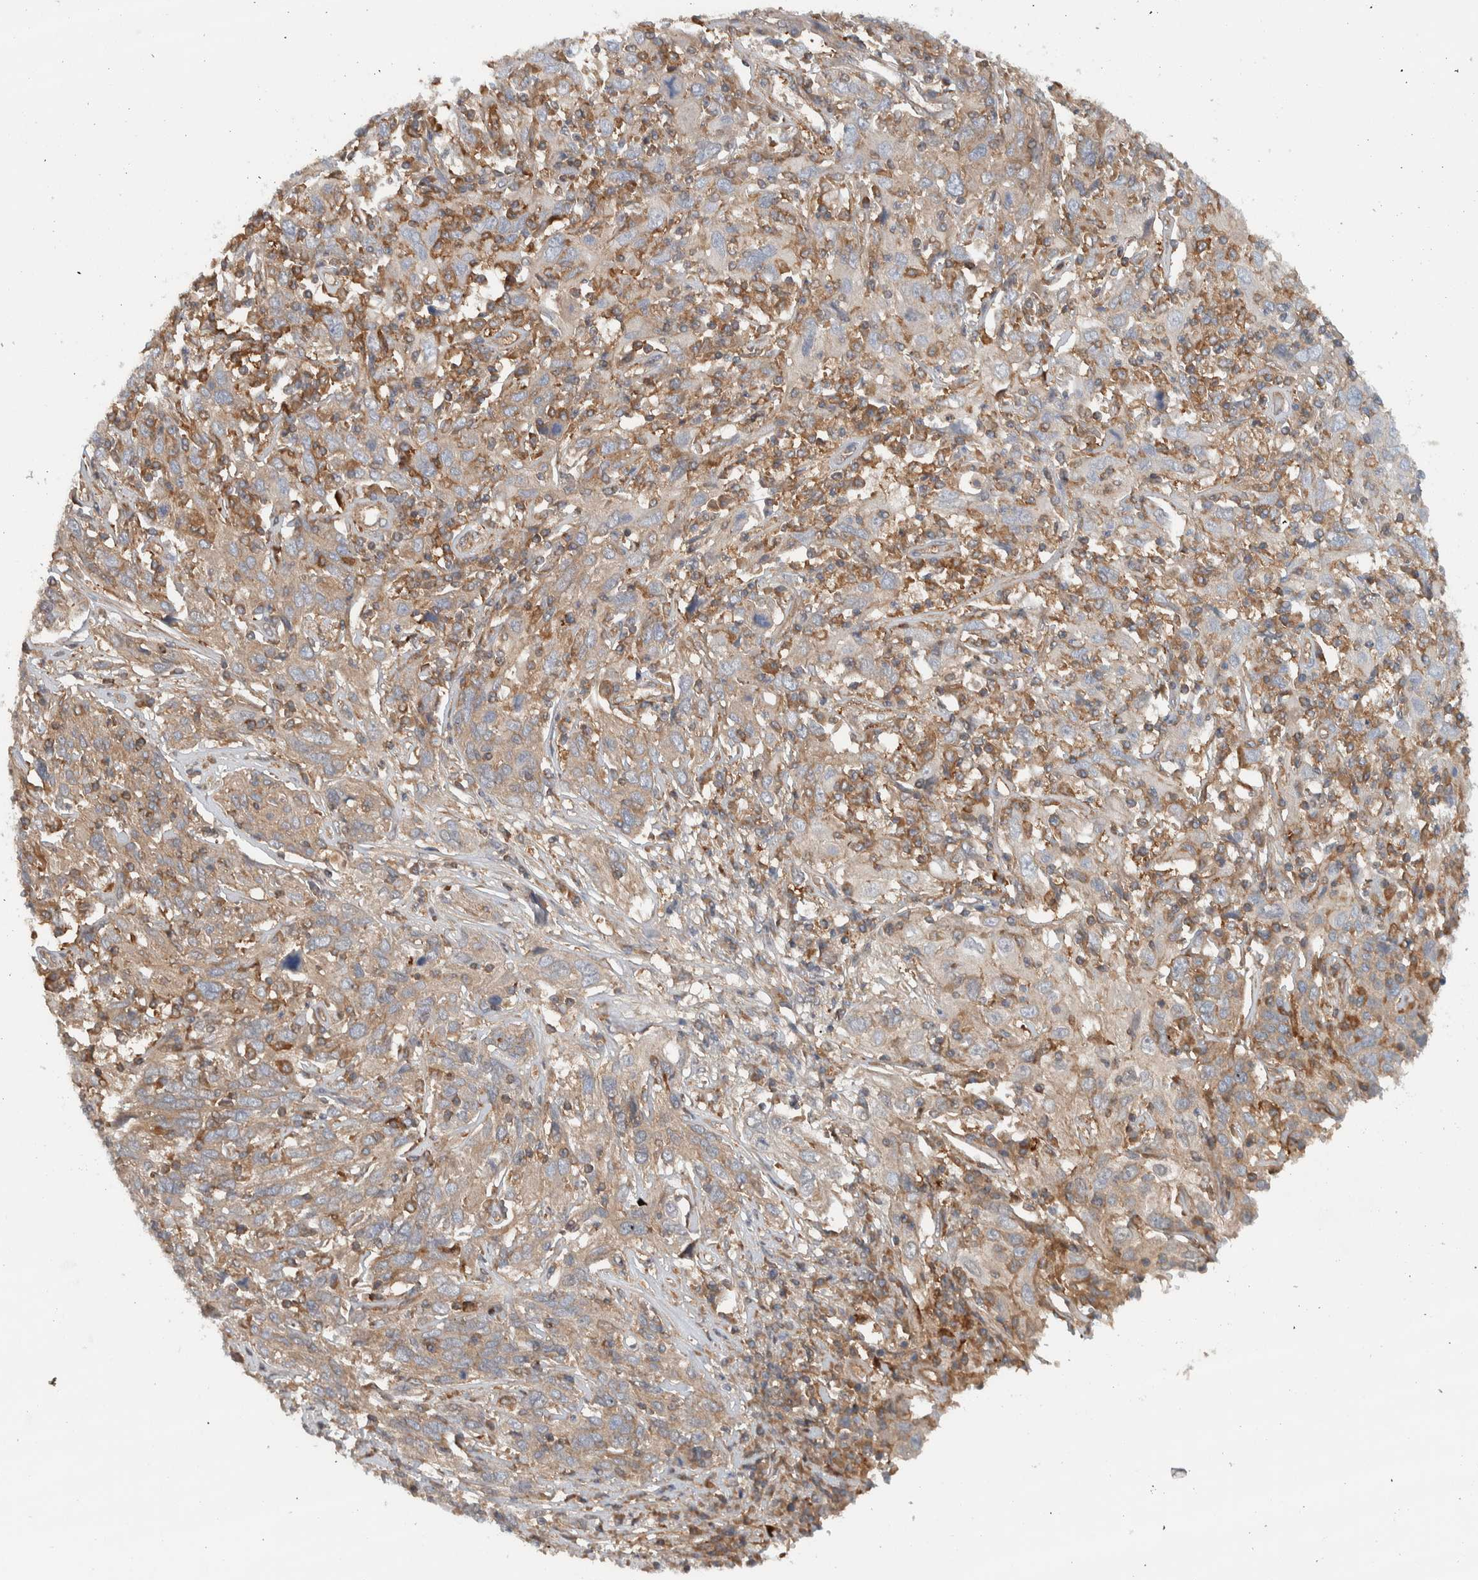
{"staining": {"intensity": "weak", "quantity": ">75%", "location": "cytoplasmic/membranous"}, "tissue": "cervical cancer", "cell_type": "Tumor cells", "image_type": "cancer", "snomed": [{"axis": "morphology", "description": "Squamous cell carcinoma, NOS"}, {"axis": "topography", "description": "Cervix"}], "caption": "Weak cytoplasmic/membranous protein expression is present in about >75% of tumor cells in cervical cancer (squamous cell carcinoma).", "gene": "MPRIP", "patient": {"sex": "female", "age": 46}}